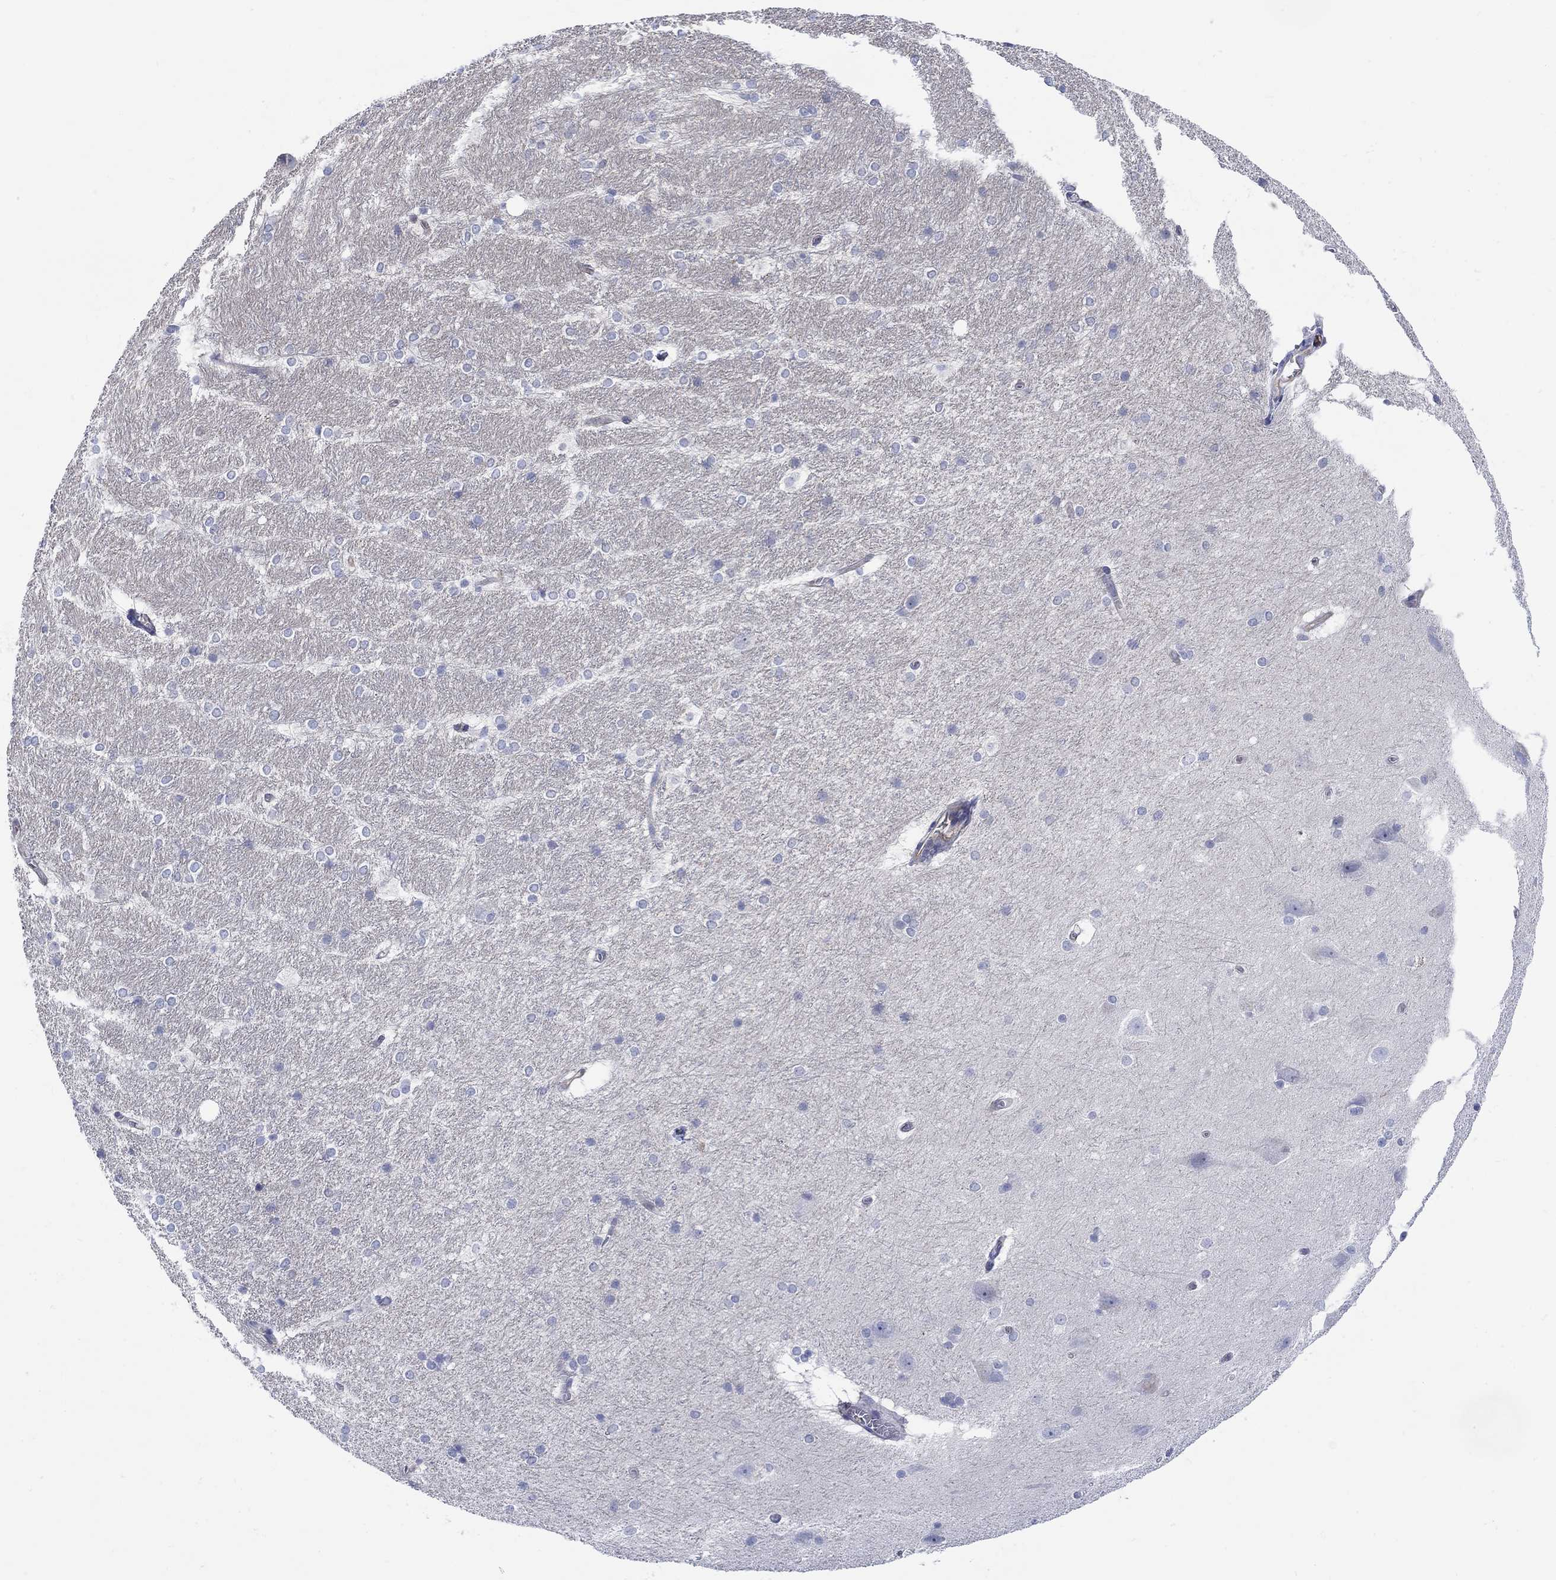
{"staining": {"intensity": "negative", "quantity": "none", "location": "none"}, "tissue": "hippocampus", "cell_type": "Glial cells", "image_type": "normal", "snomed": [{"axis": "morphology", "description": "Normal tissue, NOS"}, {"axis": "topography", "description": "Cerebral cortex"}, {"axis": "topography", "description": "Hippocampus"}], "caption": "Hippocampus was stained to show a protein in brown. There is no significant expression in glial cells. (Immunohistochemistry (ihc), brightfield microscopy, high magnification).", "gene": "TEKT3", "patient": {"sex": "female", "age": 19}}